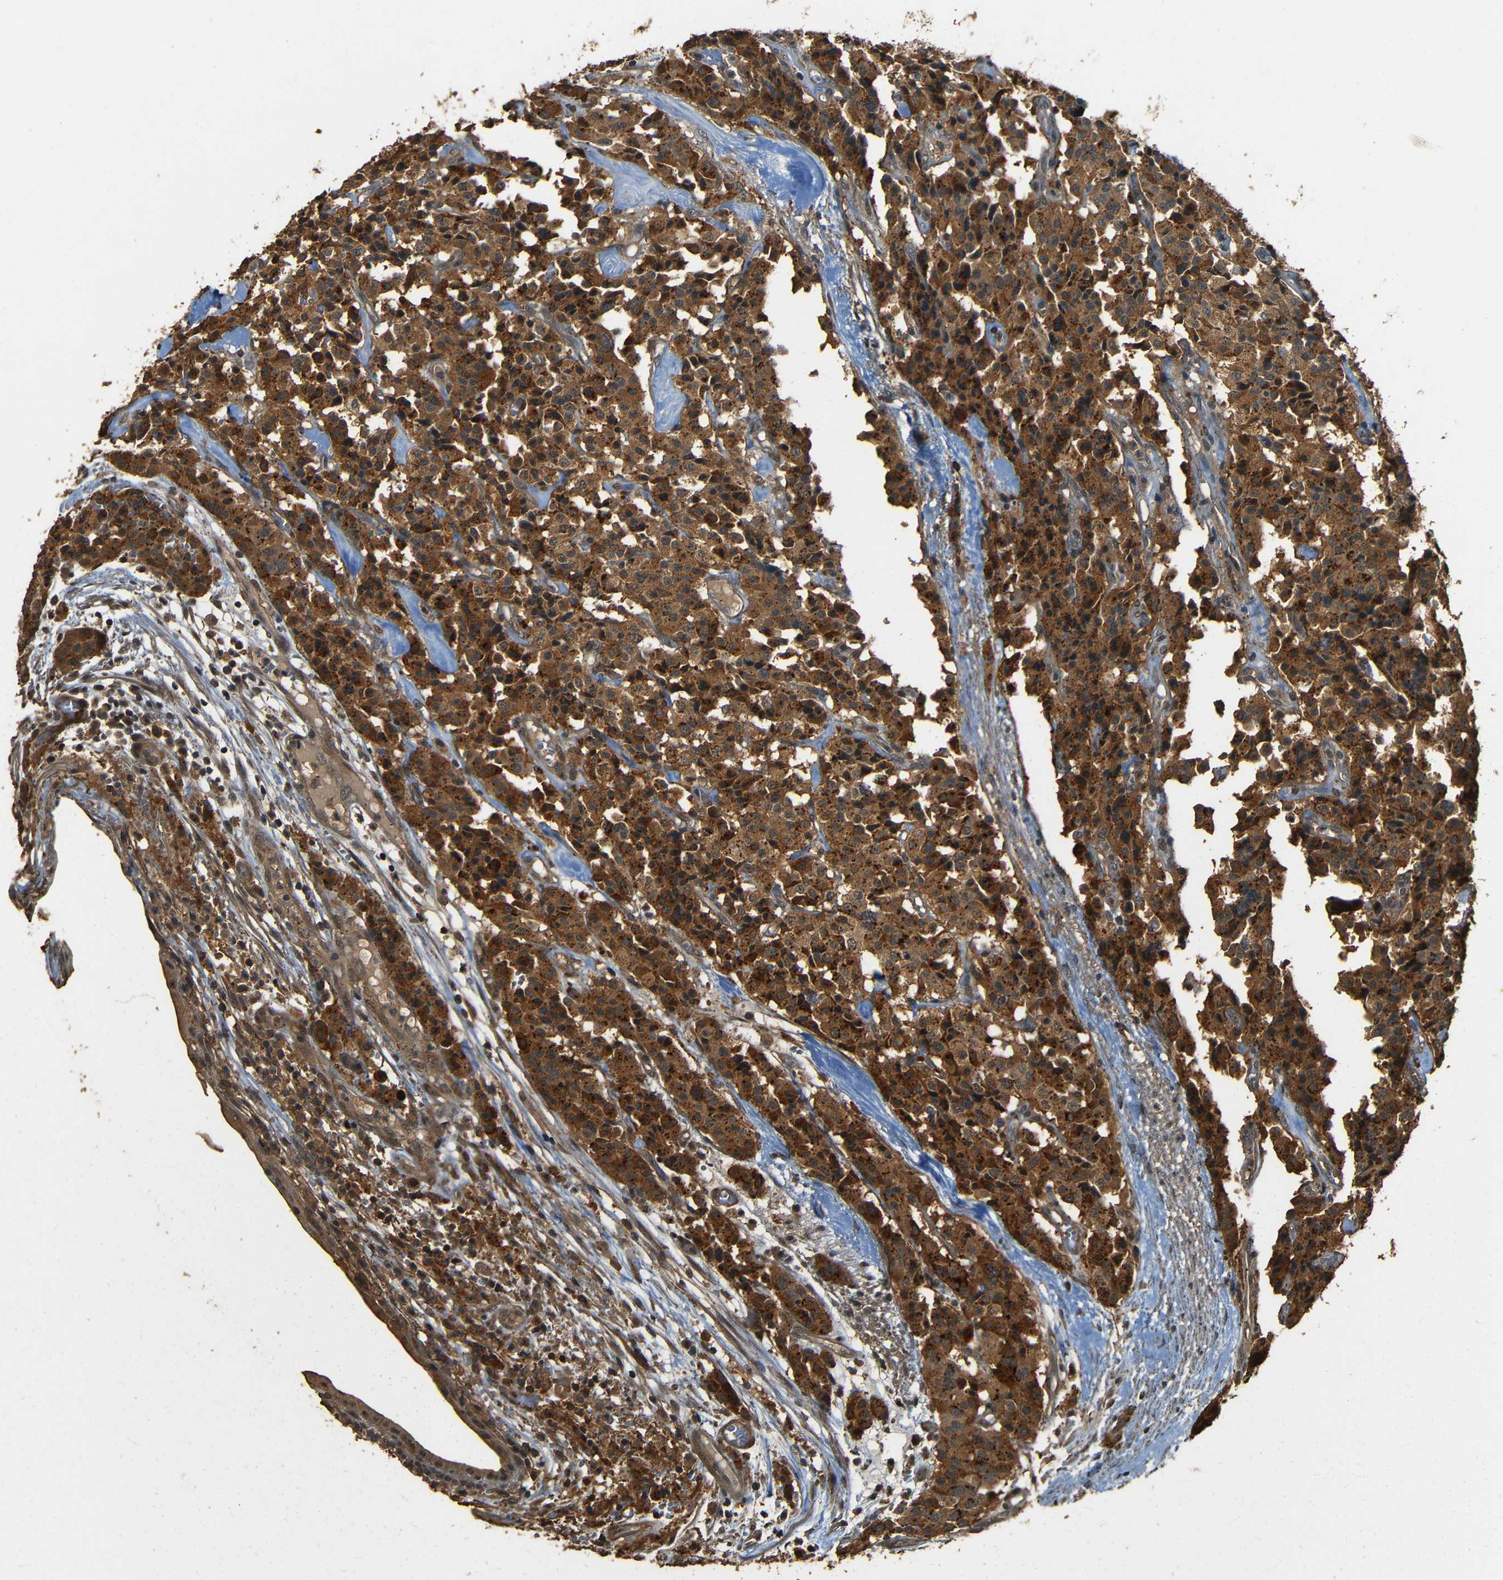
{"staining": {"intensity": "strong", "quantity": ">75%", "location": "cytoplasmic/membranous"}, "tissue": "carcinoid", "cell_type": "Tumor cells", "image_type": "cancer", "snomed": [{"axis": "morphology", "description": "Carcinoid, malignant, NOS"}, {"axis": "topography", "description": "Lung"}], "caption": "Protein staining of carcinoid tissue shows strong cytoplasmic/membranous staining in about >75% of tumor cells.", "gene": "PDE5A", "patient": {"sex": "male", "age": 30}}